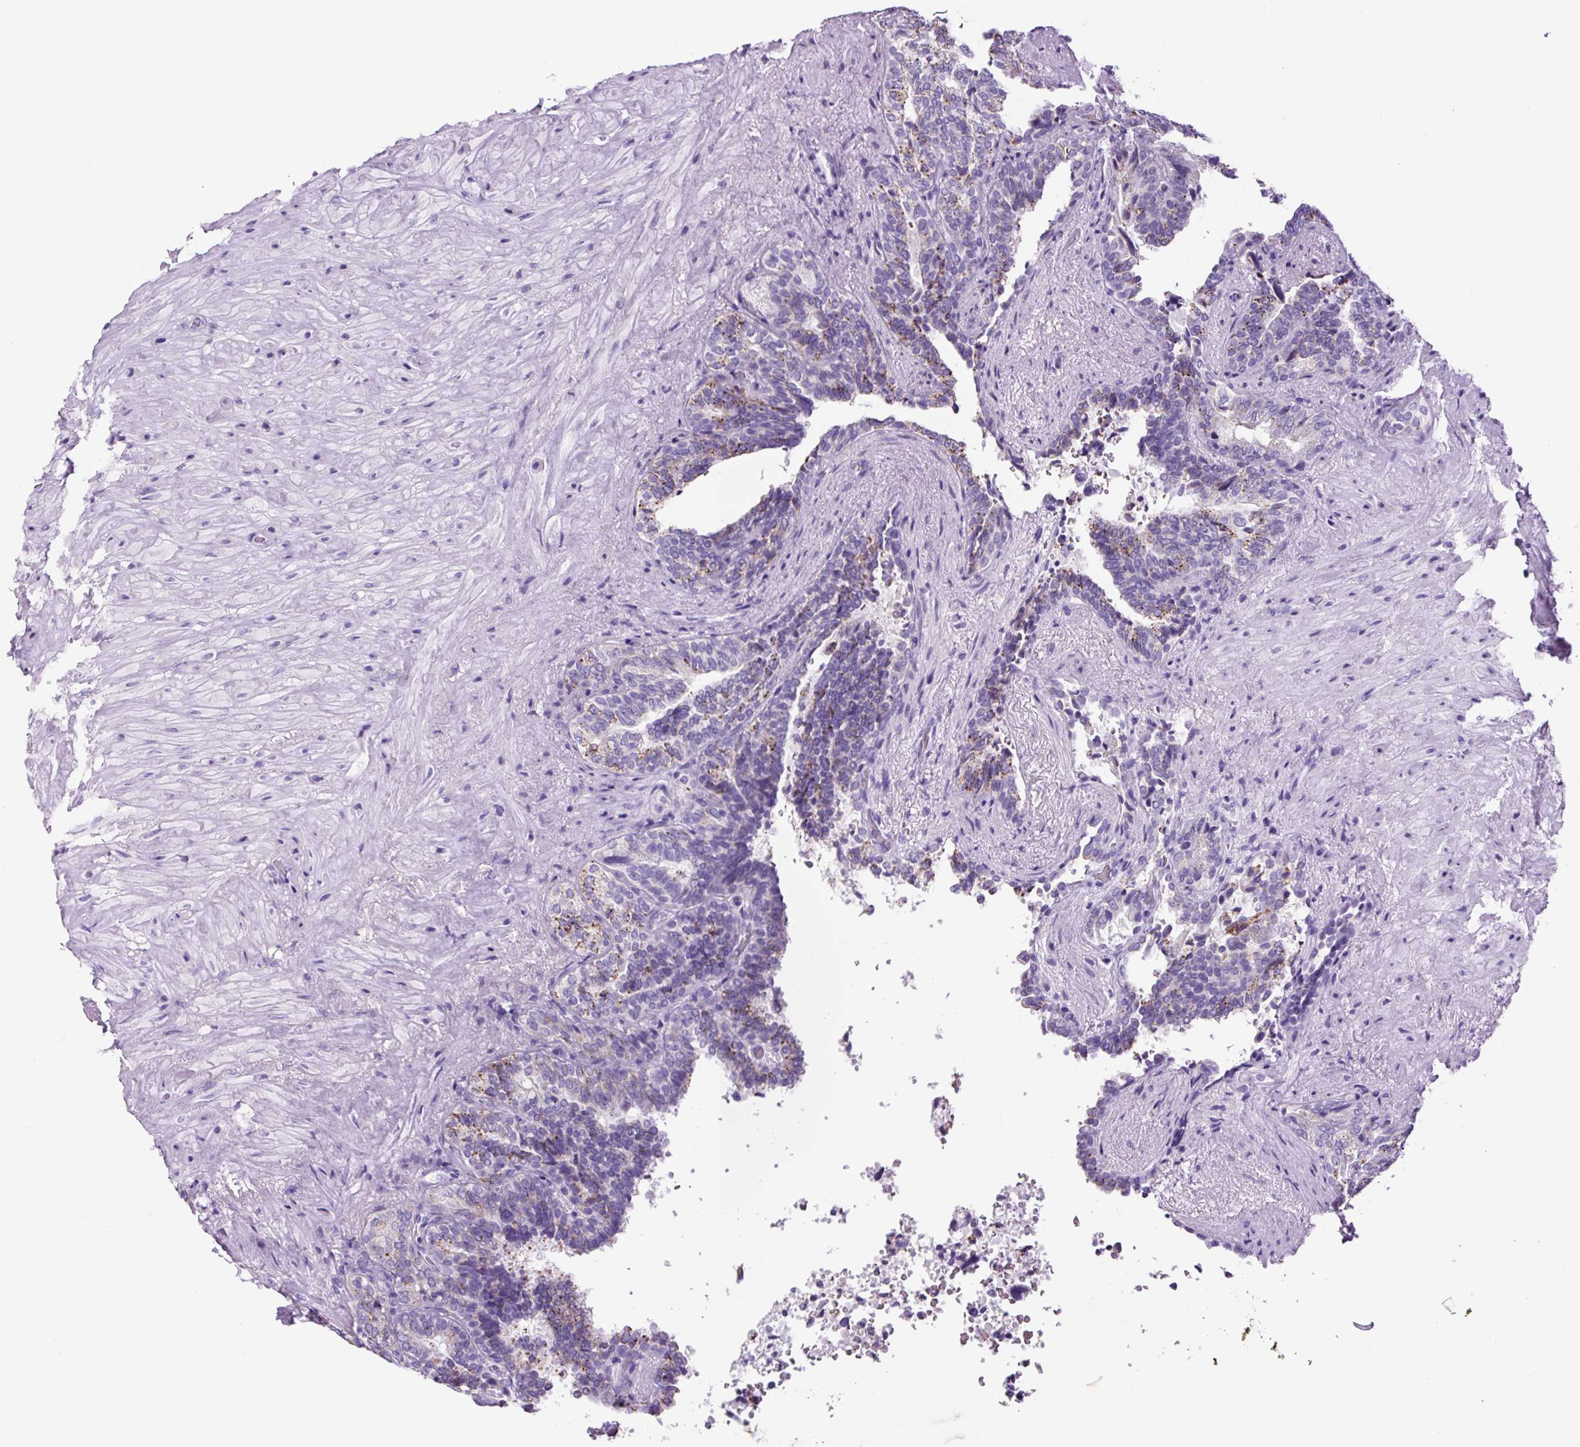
{"staining": {"intensity": "weak", "quantity": "<25%", "location": "cytoplasmic/membranous"}, "tissue": "seminal vesicle", "cell_type": "Glandular cells", "image_type": "normal", "snomed": [{"axis": "morphology", "description": "Normal tissue, NOS"}, {"axis": "topography", "description": "Seminal veicle"}, {"axis": "topography", "description": "Peripheral nerve tissue"}], "caption": "Protein analysis of unremarkable seminal vesicle shows no significant positivity in glandular cells. The staining is performed using DAB brown chromogen with nuclei counter-stained in using hematoxylin.", "gene": "LCN10", "patient": {"sex": "male", "age": 63}}